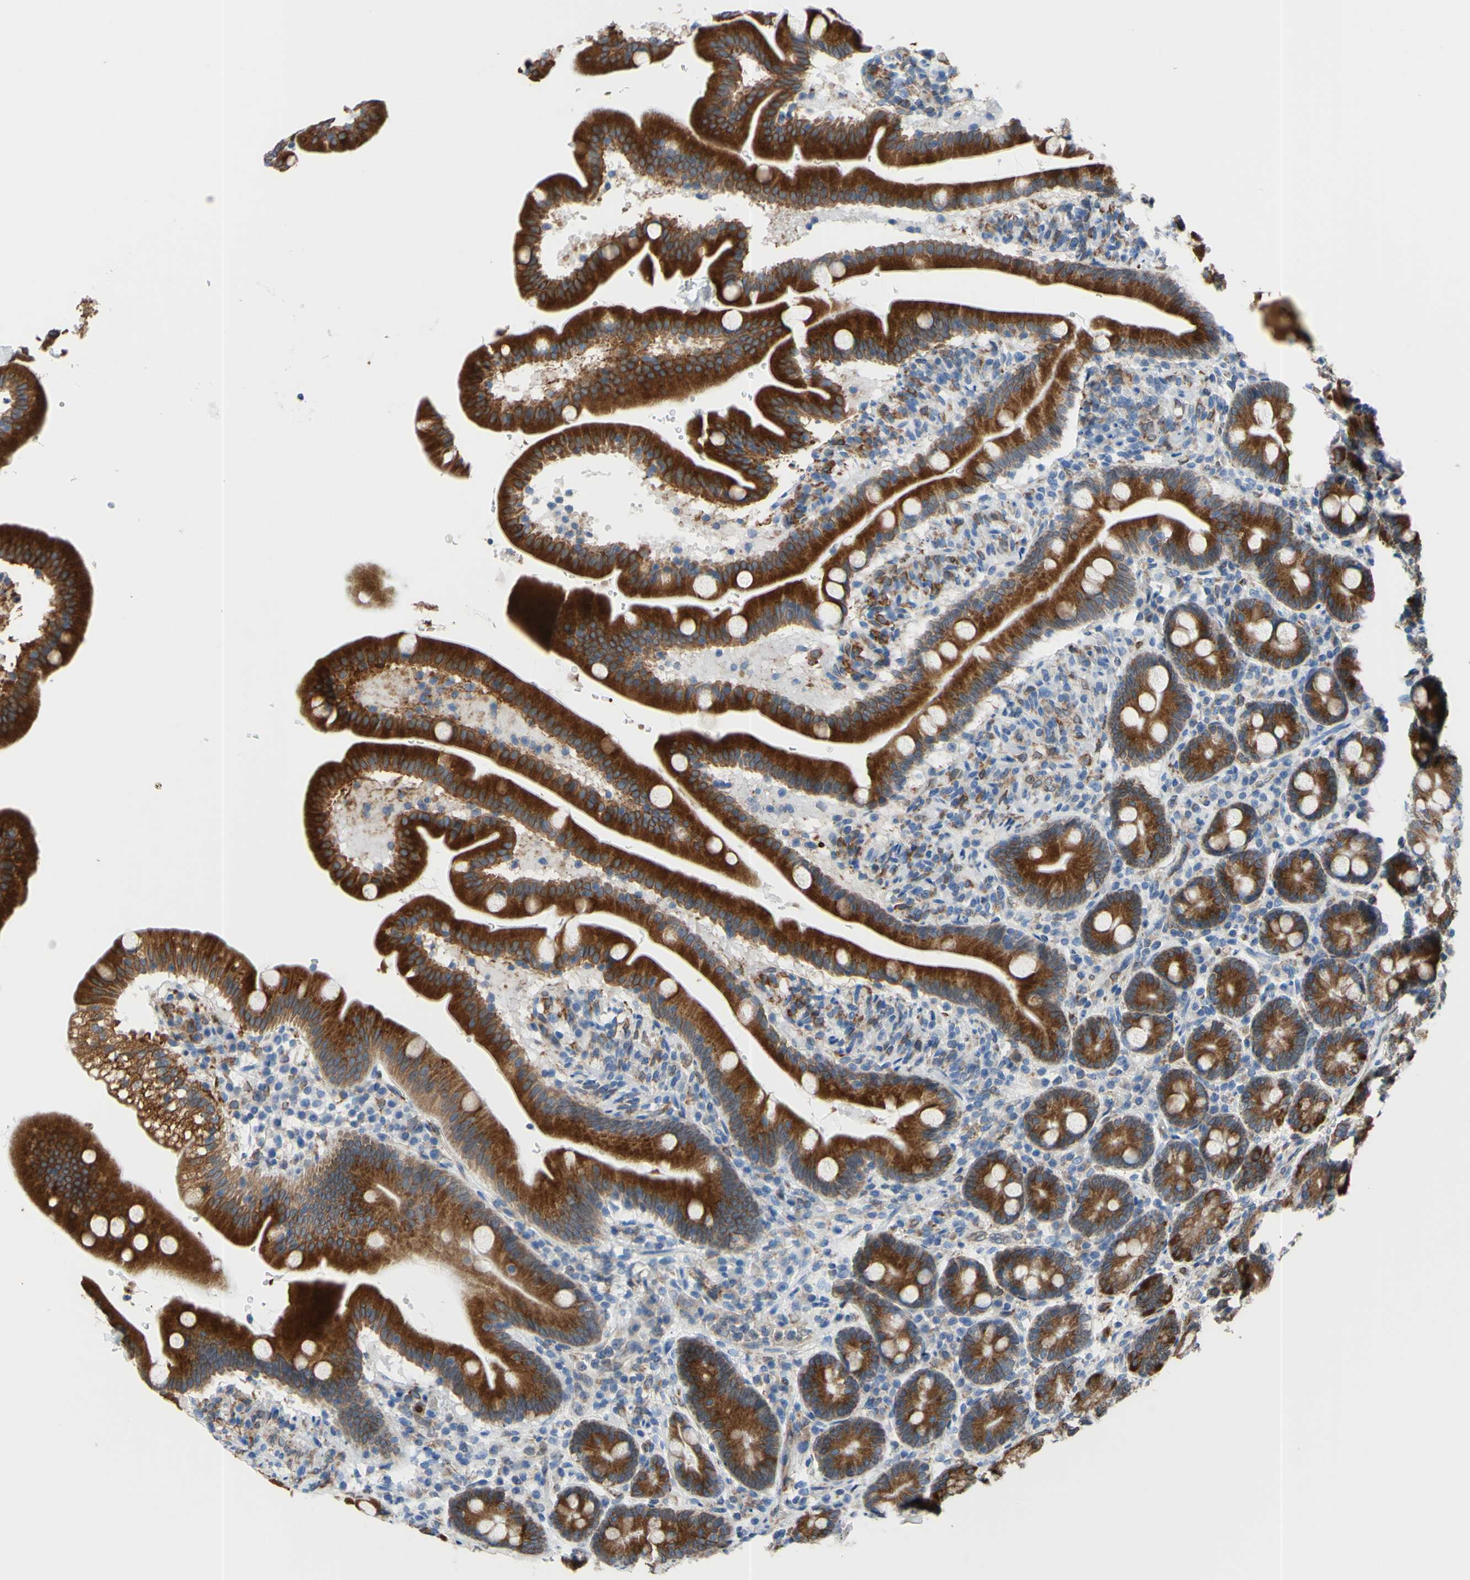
{"staining": {"intensity": "strong", "quantity": ">75%", "location": "cytoplasmic/membranous"}, "tissue": "duodenum", "cell_type": "Glandular cells", "image_type": "normal", "snomed": [{"axis": "morphology", "description": "Normal tissue, NOS"}, {"axis": "topography", "description": "Duodenum"}], "caption": "Protein positivity by IHC shows strong cytoplasmic/membranous expression in approximately >75% of glandular cells in benign duodenum.", "gene": "MGST2", "patient": {"sex": "male", "age": 54}}